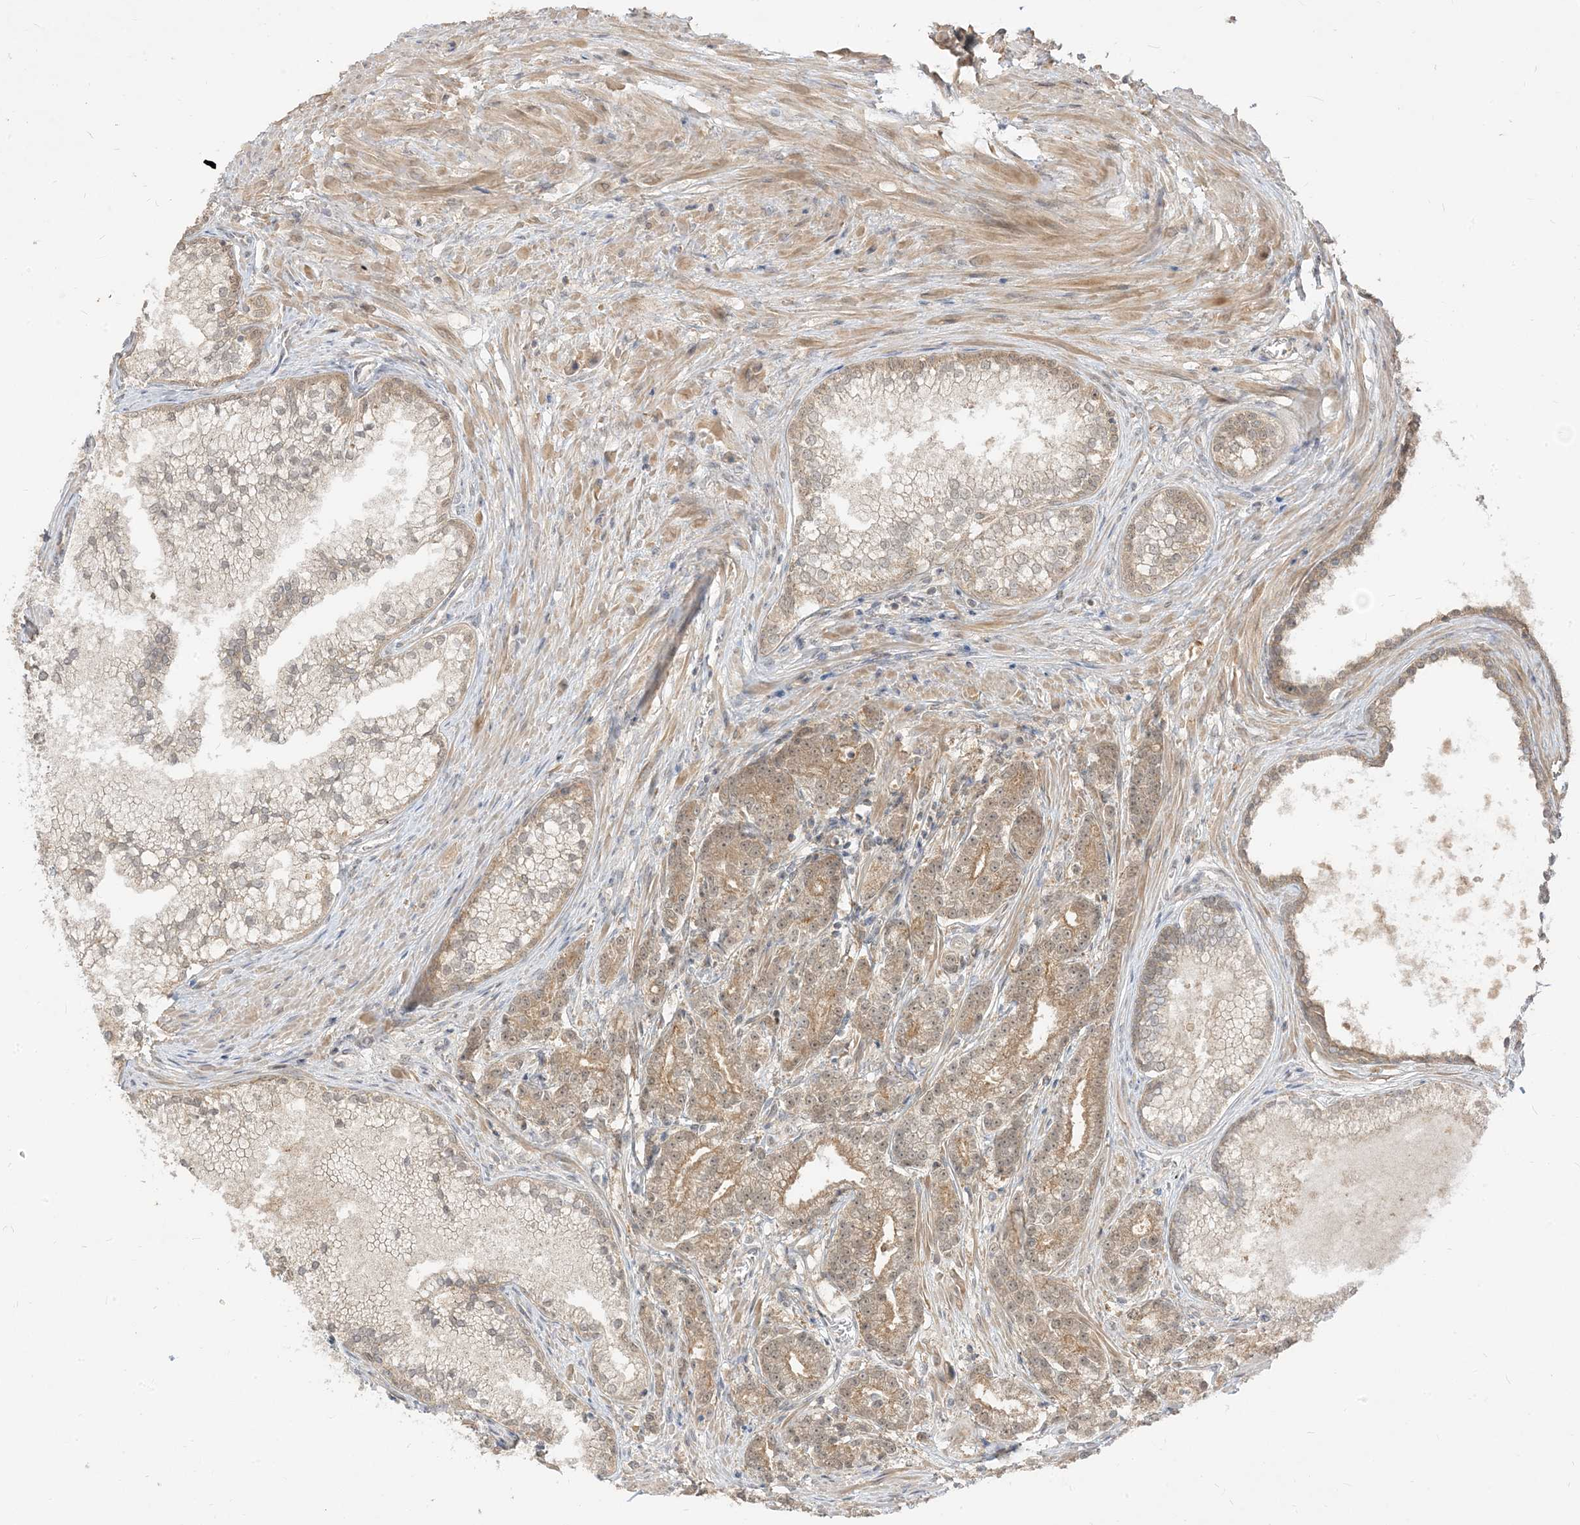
{"staining": {"intensity": "weak", "quantity": ">75%", "location": "cytoplasmic/membranous,nuclear"}, "tissue": "prostate cancer", "cell_type": "Tumor cells", "image_type": "cancer", "snomed": [{"axis": "morphology", "description": "Adenocarcinoma, High grade"}, {"axis": "topography", "description": "Prostate"}], "caption": "This image displays high-grade adenocarcinoma (prostate) stained with immunohistochemistry to label a protein in brown. The cytoplasmic/membranous and nuclear of tumor cells show weak positivity for the protein. Nuclei are counter-stained blue.", "gene": "TBCC", "patient": {"sex": "male", "age": 69}}